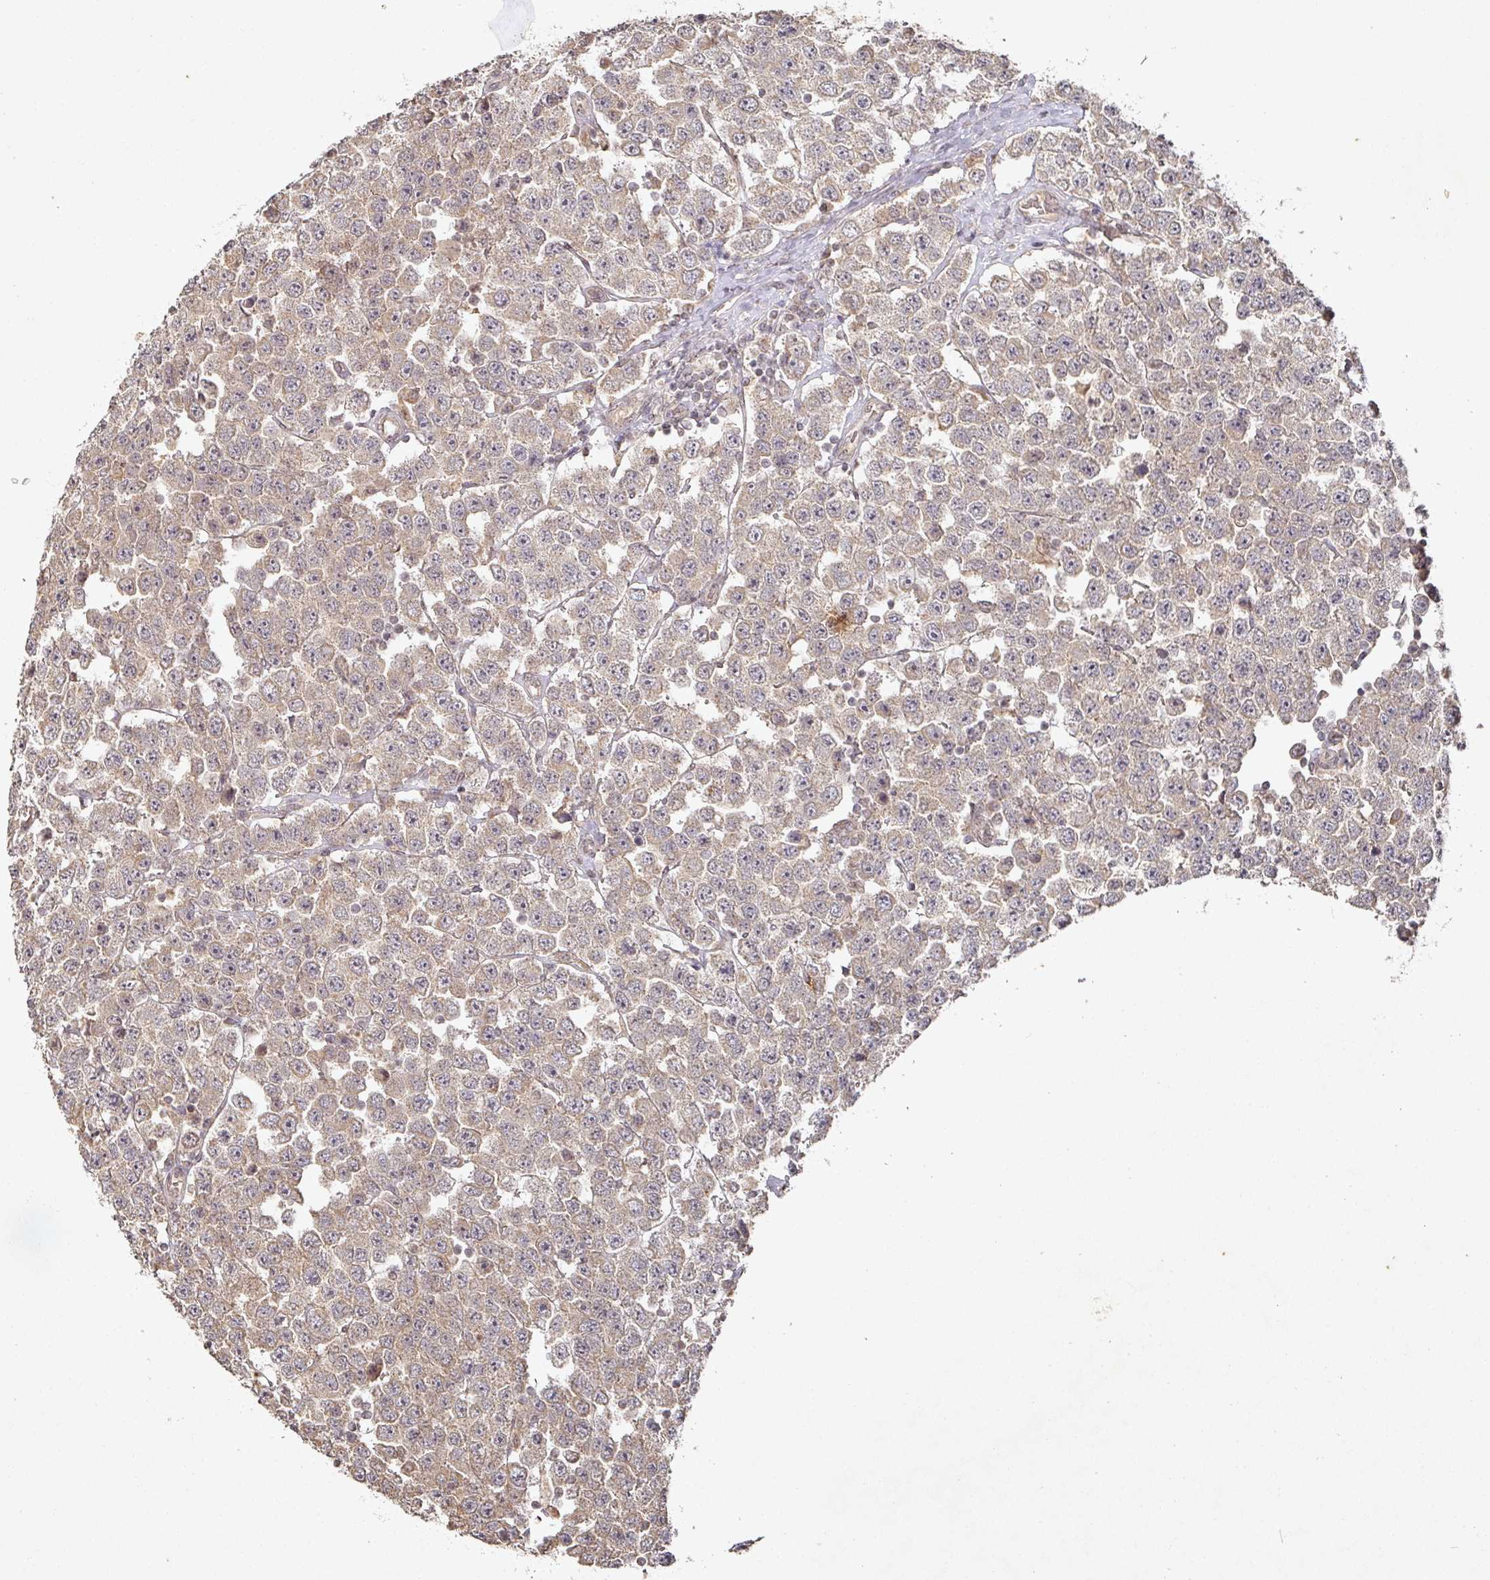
{"staining": {"intensity": "weak", "quantity": ">75%", "location": "cytoplasmic/membranous"}, "tissue": "testis cancer", "cell_type": "Tumor cells", "image_type": "cancer", "snomed": [{"axis": "morphology", "description": "Seminoma, NOS"}, {"axis": "topography", "description": "Testis"}], "caption": "The image exhibits a brown stain indicating the presence of a protein in the cytoplasmic/membranous of tumor cells in seminoma (testis).", "gene": "CAPN5", "patient": {"sex": "male", "age": 28}}